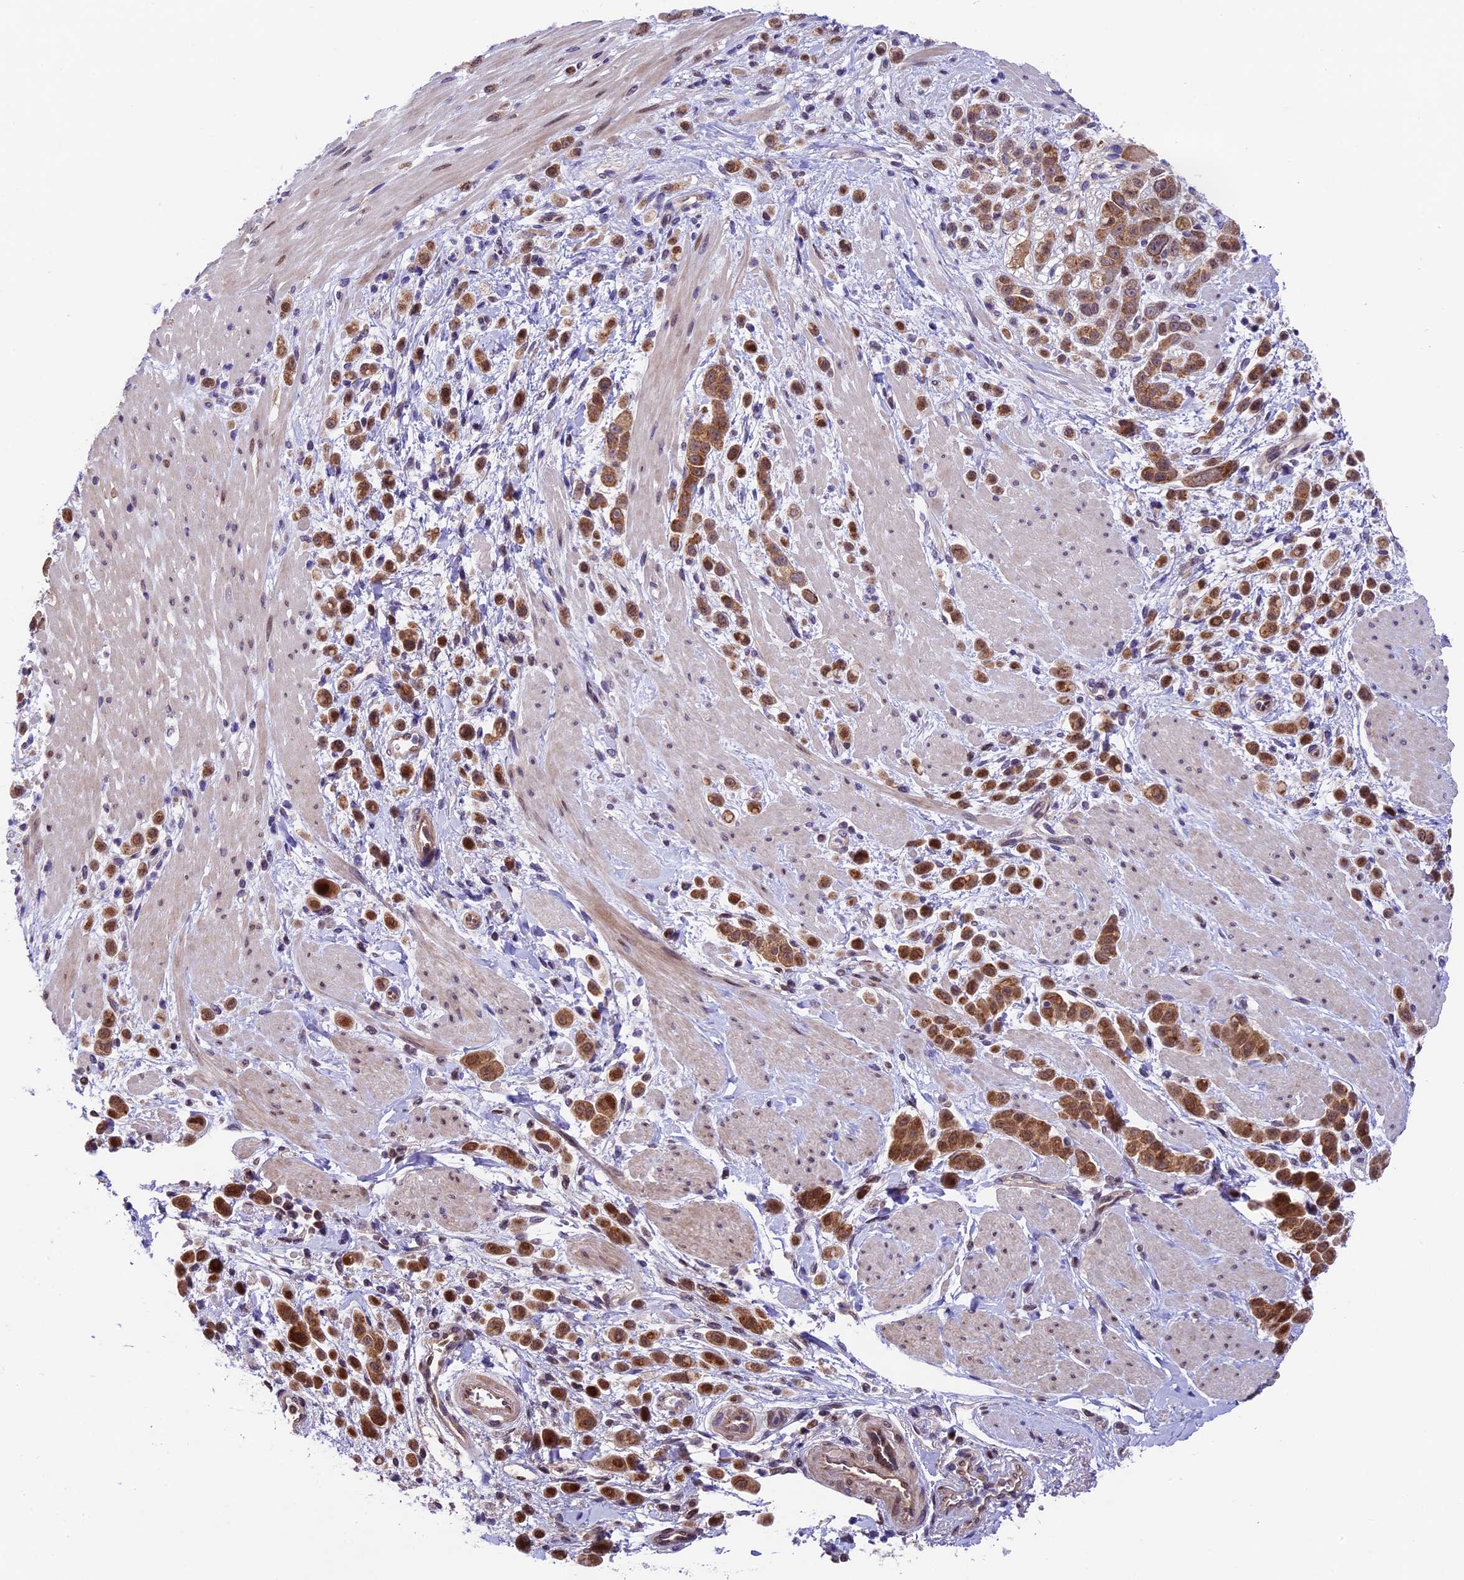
{"staining": {"intensity": "moderate", "quantity": ">75%", "location": "cytoplasmic/membranous,nuclear"}, "tissue": "pancreatic cancer", "cell_type": "Tumor cells", "image_type": "cancer", "snomed": [{"axis": "morphology", "description": "Normal tissue, NOS"}, {"axis": "morphology", "description": "Adenocarcinoma, NOS"}, {"axis": "topography", "description": "Pancreas"}], "caption": "Human pancreatic cancer stained for a protein (brown) demonstrates moderate cytoplasmic/membranous and nuclear positive positivity in approximately >75% of tumor cells.", "gene": "CCSER1", "patient": {"sex": "female", "age": 64}}